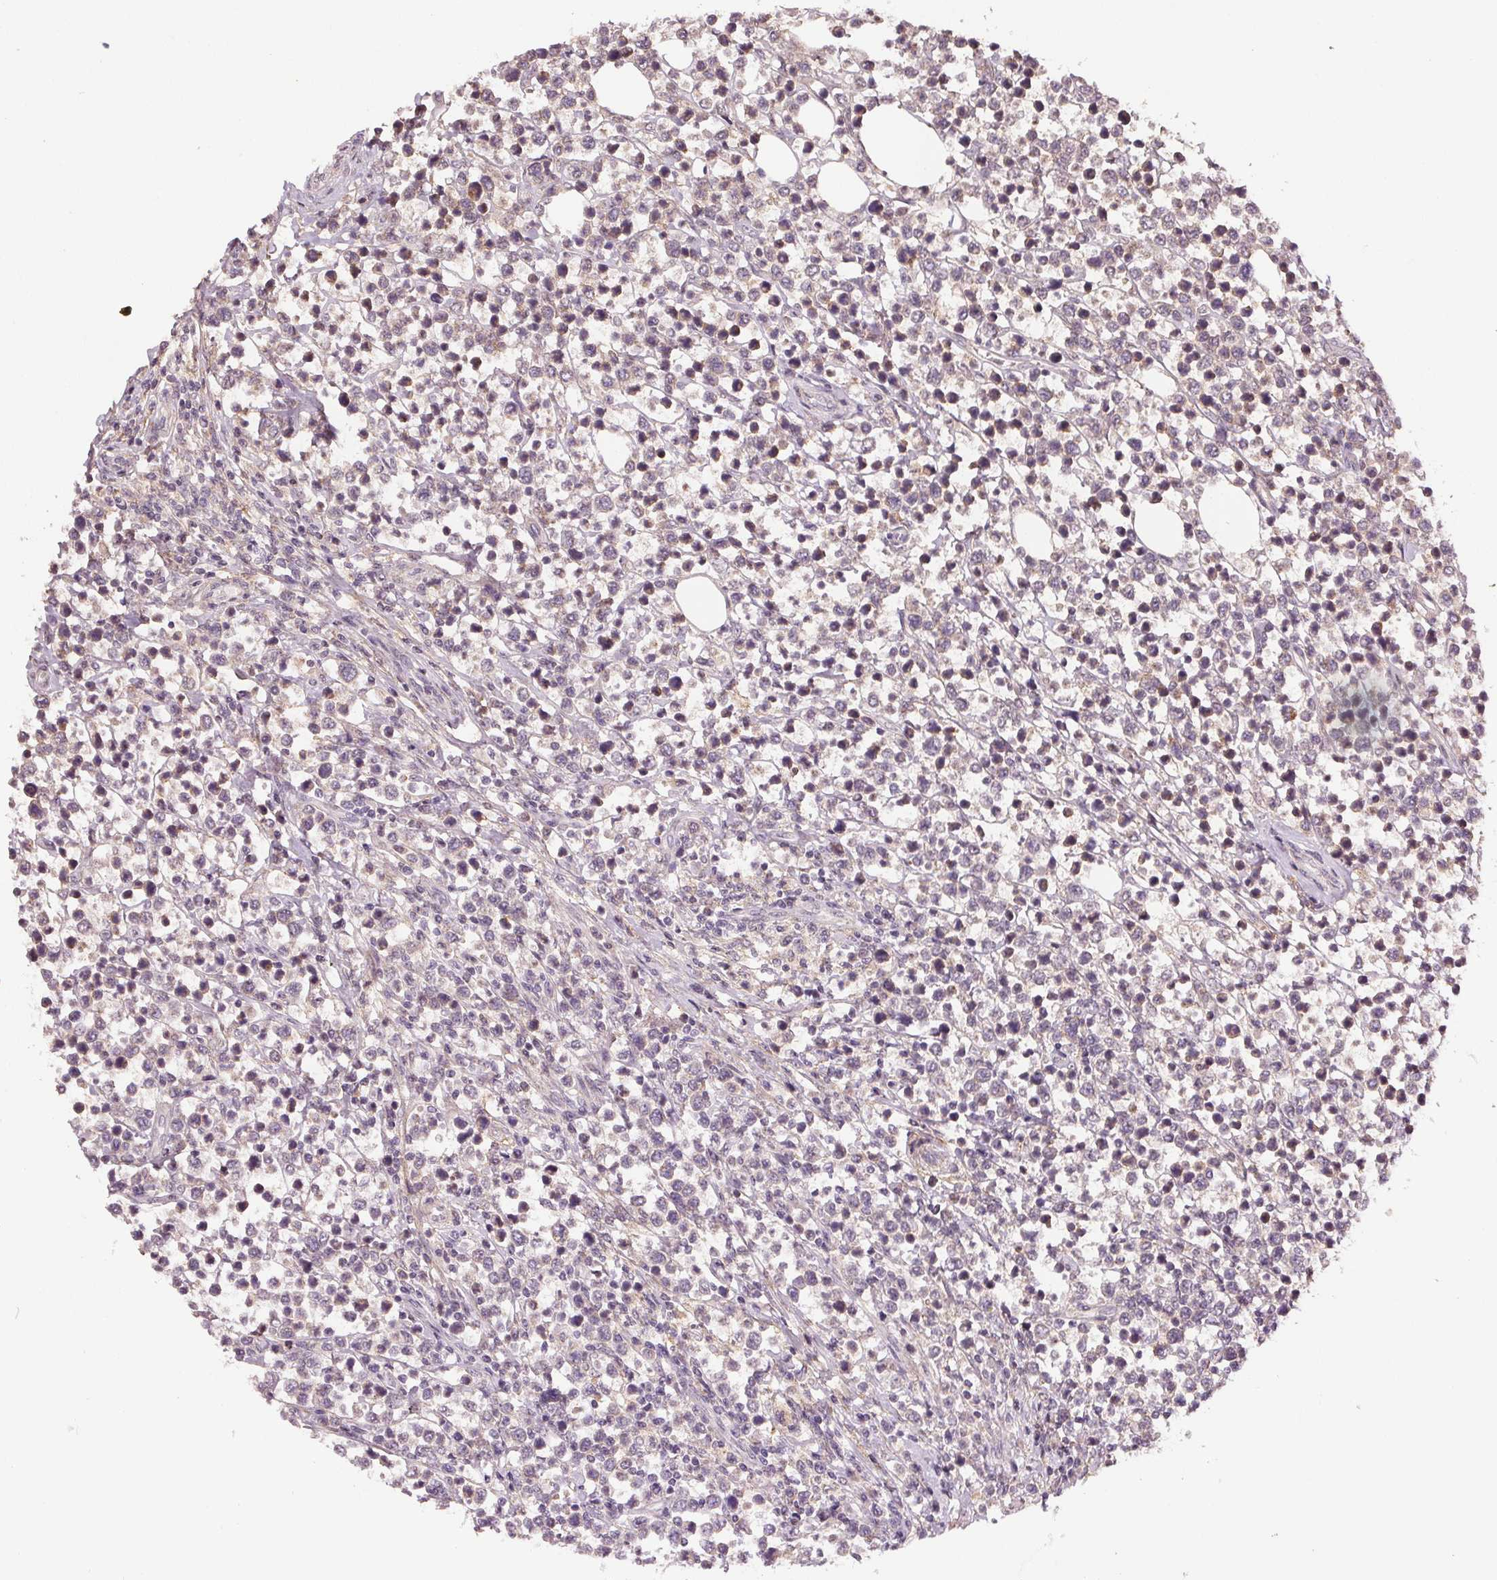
{"staining": {"intensity": "negative", "quantity": "none", "location": "none"}, "tissue": "lymphoma", "cell_type": "Tumor cells", "image_type": "cancer", "snomed": [{"axis": "morphology", "description": "Malignant lymphoma, non-Hodgkin's type, High grade"}, {"axis": "topography", "description": "Soft tissue"}], "caption": "Immunohistochemistry (IHC) of human lymphoma shows no staining in tumor cells. (Immunohistochemistry, brightfield microscopy, high magnification).", "gene": "EPHB3", "patient": {"sex": "female", "age": 56}}